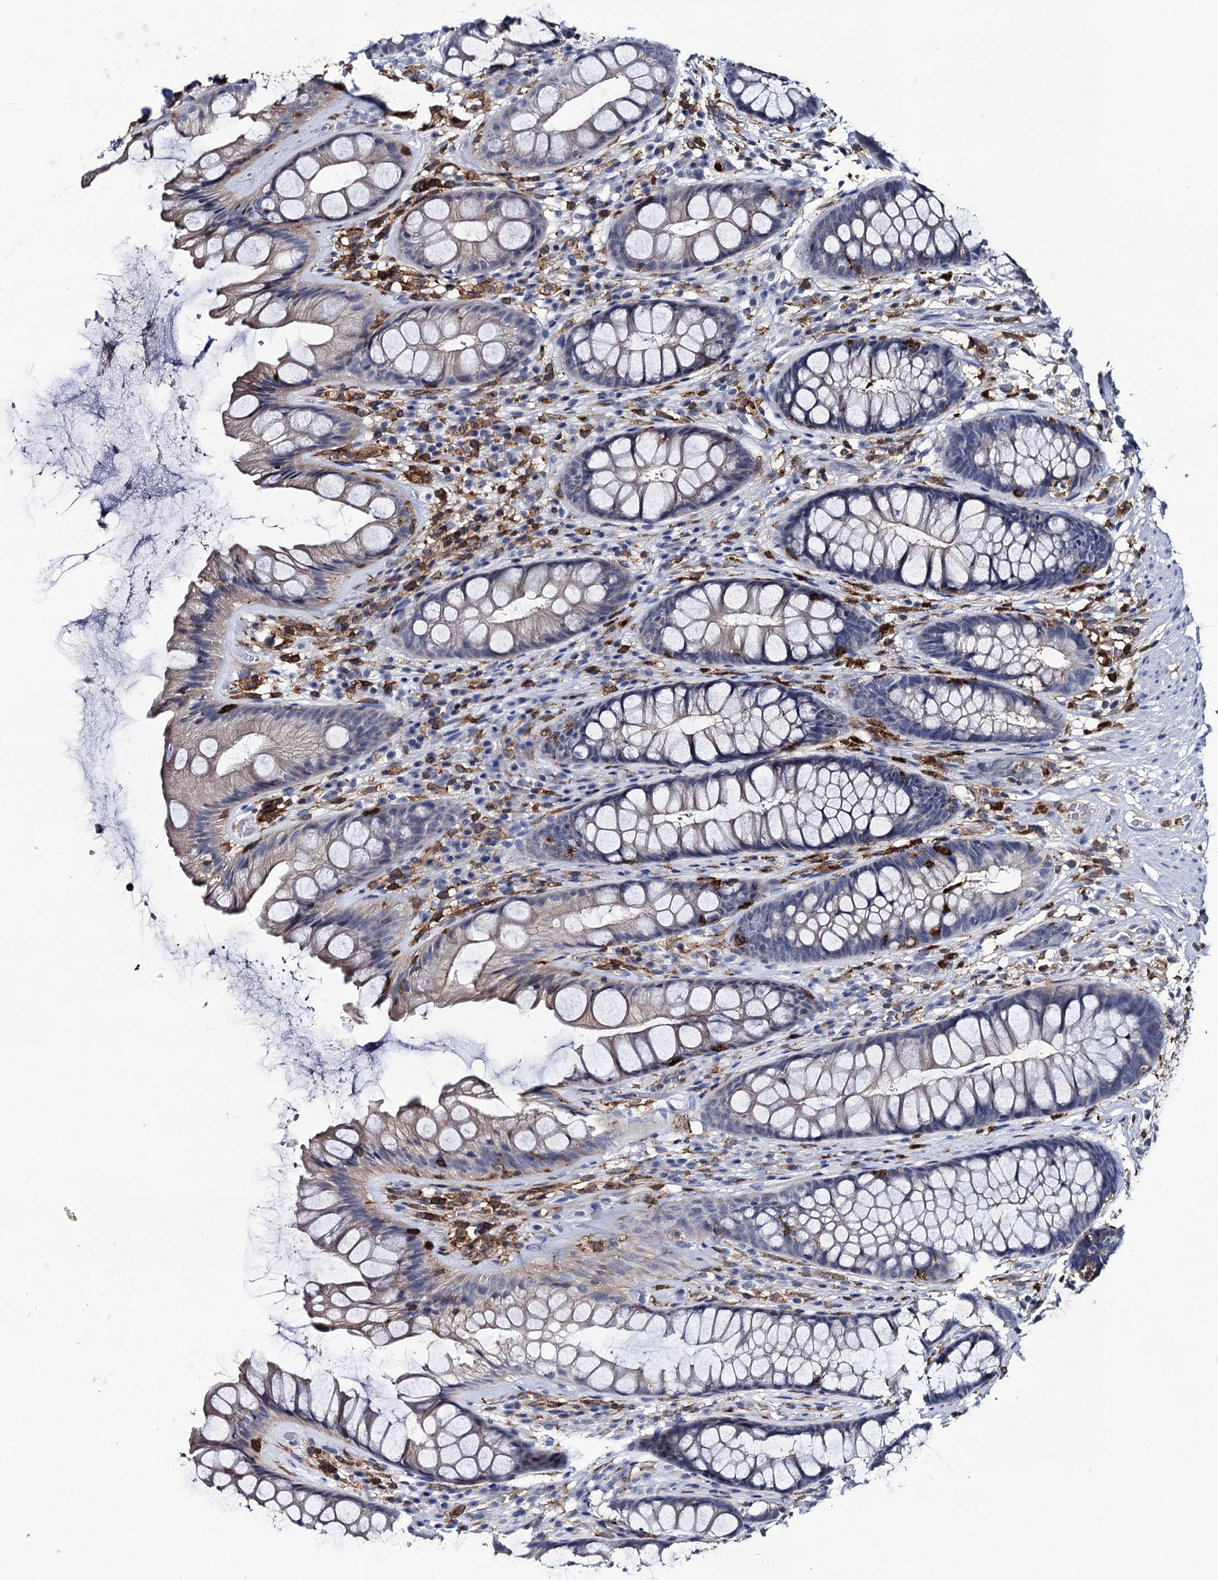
{"staining": {"intensity": "weak", "quantity": "25%-75%", "location": "cytoplasmic/membranous"}, "tissue": "rectum", "cell_type": "Glandular cells", "image_type": "normal", "snomed": [{"axis": "morphology", "description": "Normal tissue, NOS"}, {"axis": "topography", "description": "Rectum"}], "caption": "Immunohistochemical staining of unremarkable rectum shows 25%-75% levels of weak cytoplasmic/membranous protein positivity in about 25%-75% of glandular cells. (Stains: DAB in brown, nuclei in blue, Microscopy: brightfield microscopy at high magnification).", "gene": "RHOG", "patient": {"sex": "male", "age": 74}}